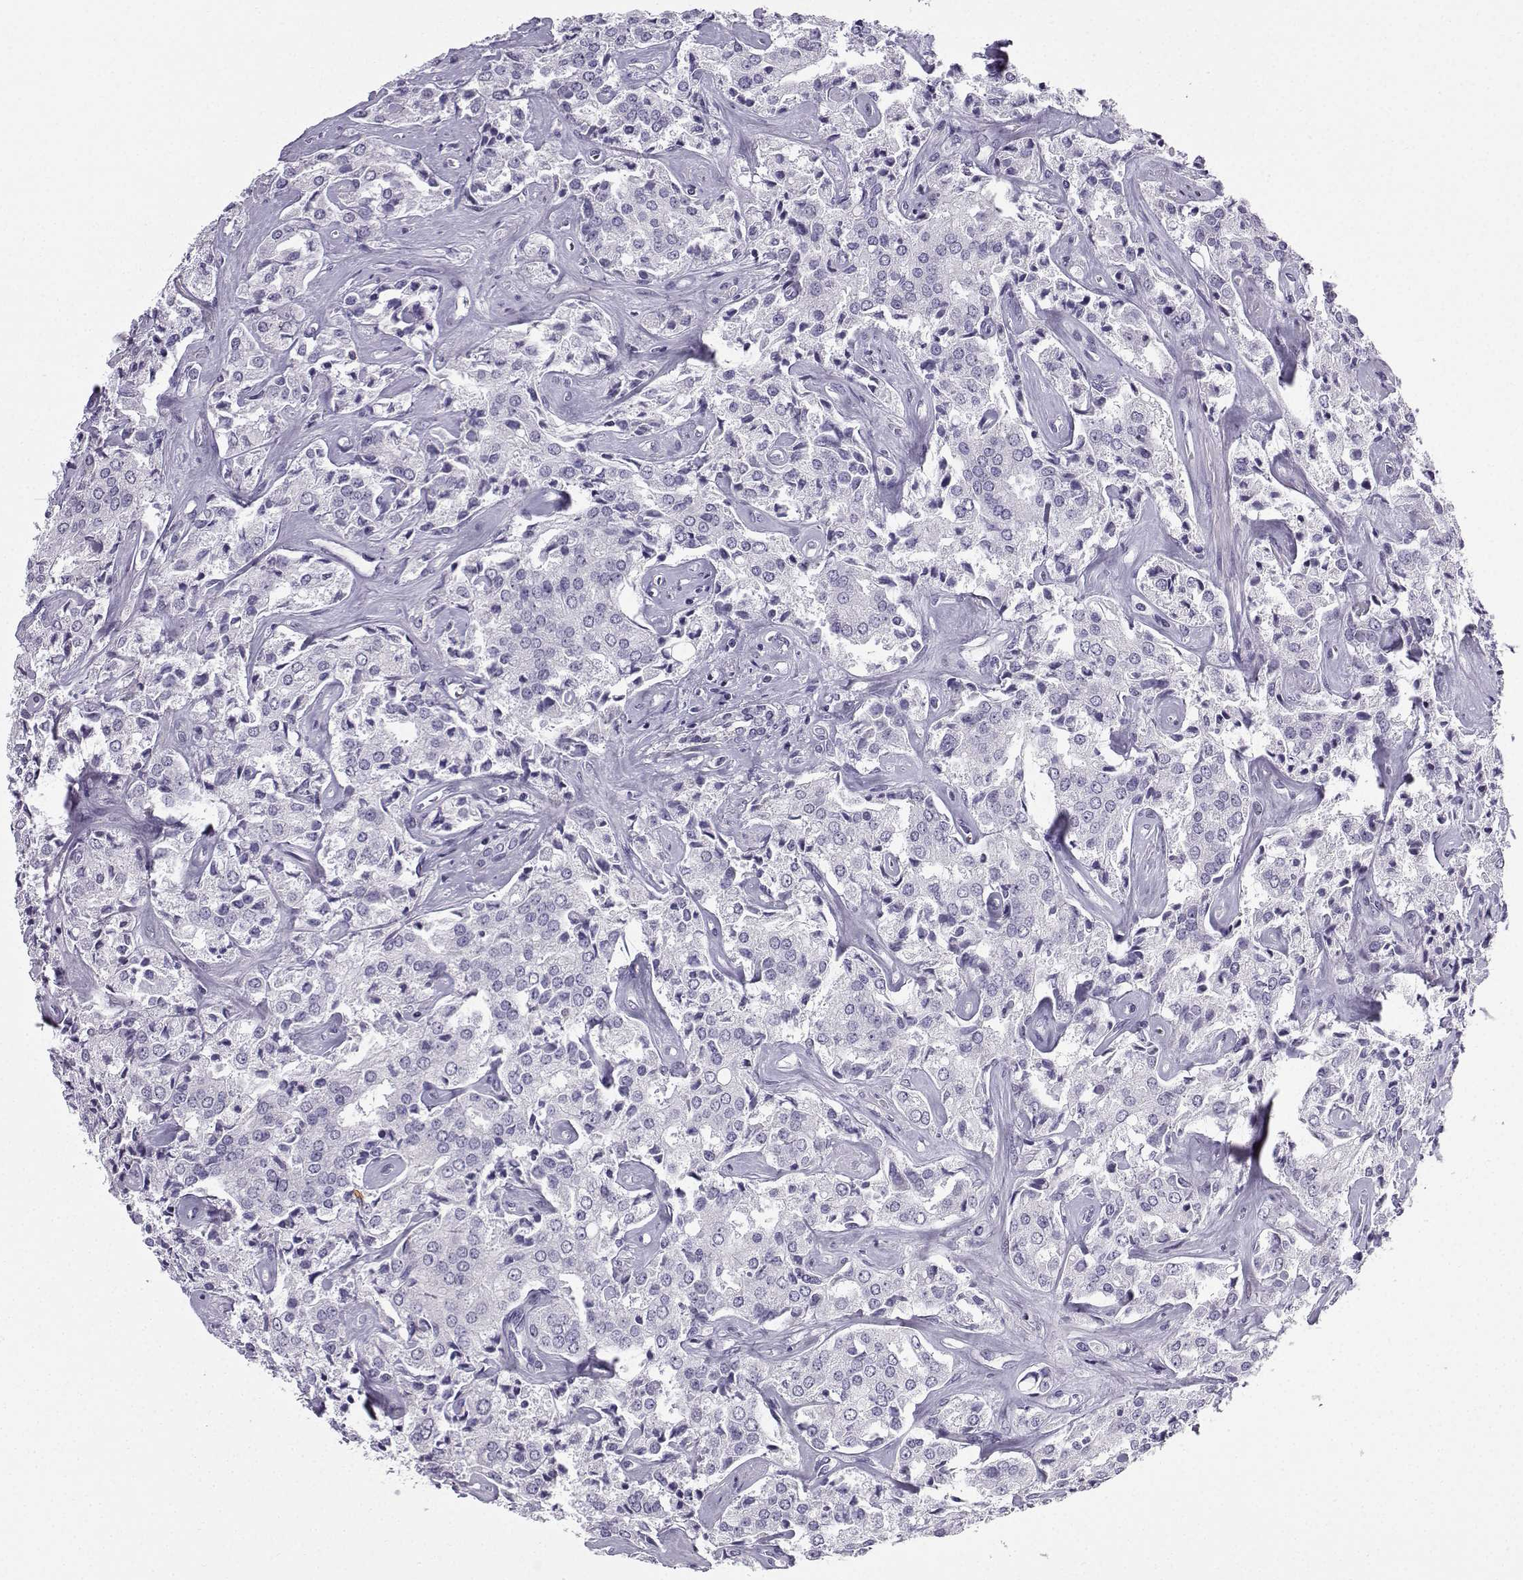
{"staining": {"intensity": "negative", "quantity": "none", "location": "none"}, "tissue": "prostate cancer", "cell_type": "Tumor cells", "image_type": "cancer", "snomed": [{"axis": "morphology", "description": "Adenocarcinoma, NOS"}, {"axis": "topography", "description": "Prostate"}], "caption": "Human prostate adenocarcinoma stained for a protein using immunohistochemistry shows no expression in tumor cells.", "gene": "ZBTB8B", "patient": {"sex": "male", "age": 66}}